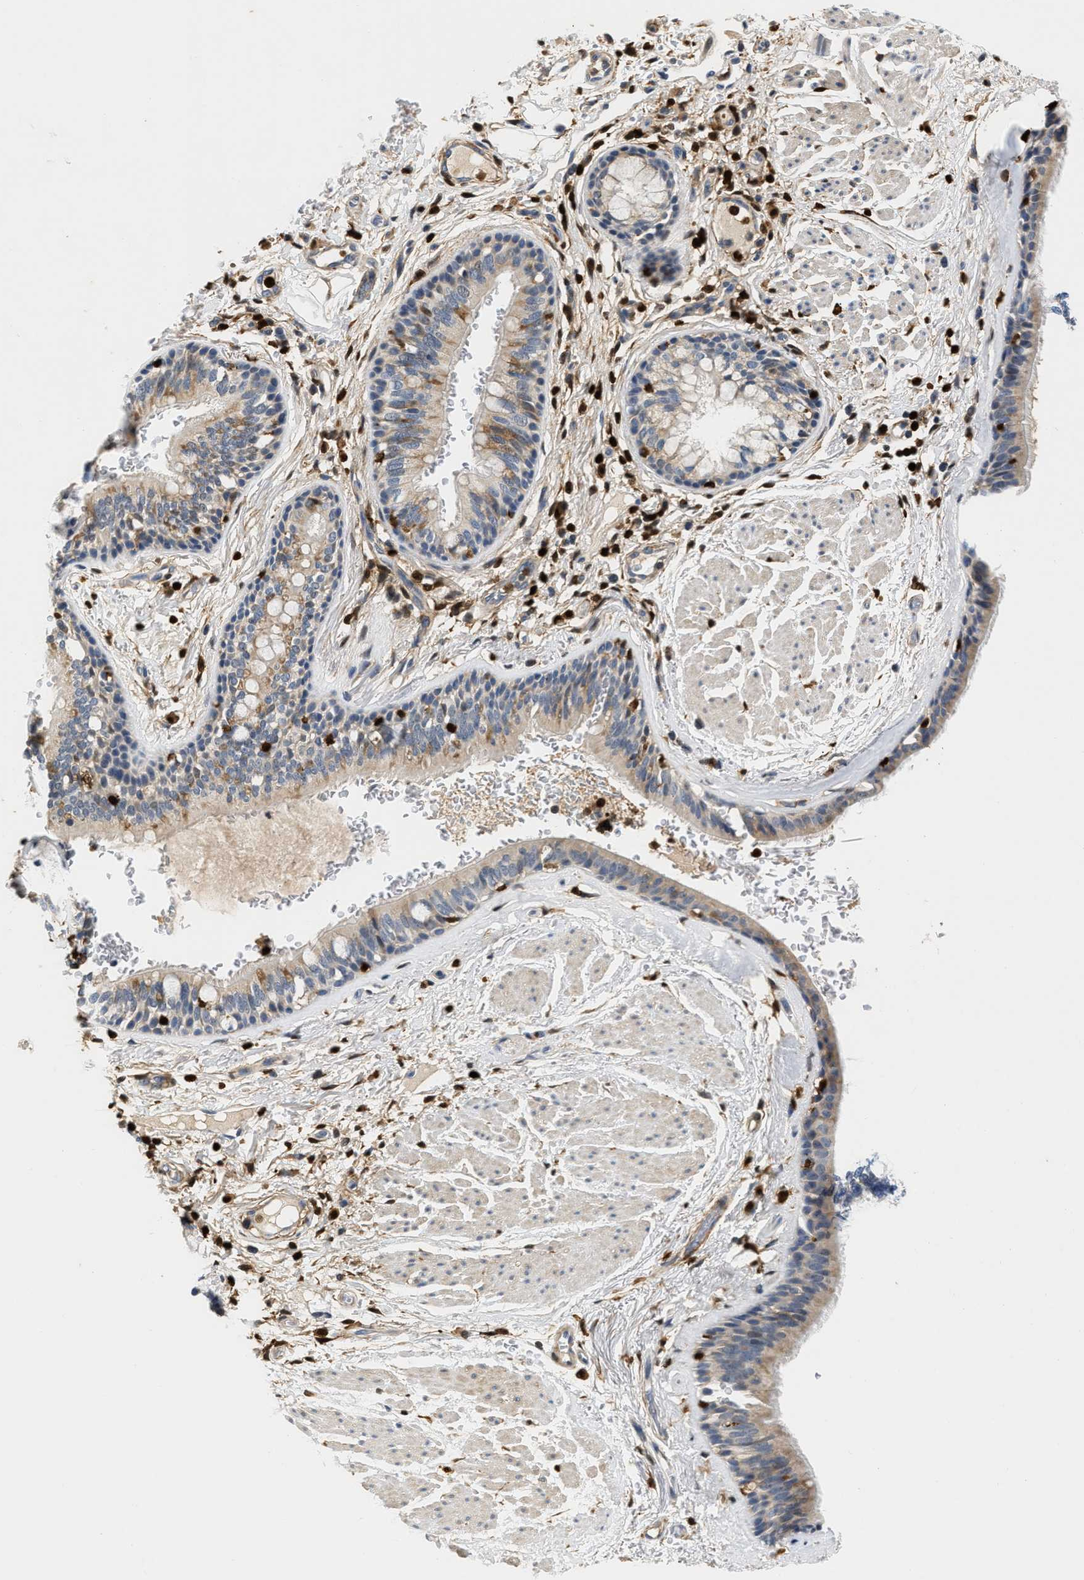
{"staining": {"intensity": "weak", "quantity": "25%-75%", "location": "cytoplasmic/membranous"}, "tissue": "bronchus", "cell_type": "Respiratory epithelial cells", "image_type": "normal", "snomed": [{"axis": "morphology", "description": "Normal tissue, NOS"}, {"axis": "topography", "description": "Cartilage tissue"}], "caption": "Immunohistochemical staining of unremarkable bronchus reveals 25%-75% levels of weak cytoplasmic/membranous protein staining in approximately 25%-75% of respiratory epithelial cells. Using DAB (3,3'-diaminobenzidine) (brown) and hematoxylin (blue) stains, captured at high magnification using brightfield microscopy.", "gene": "SLIT2", "patient": {"sex": "female", "age": 63}}